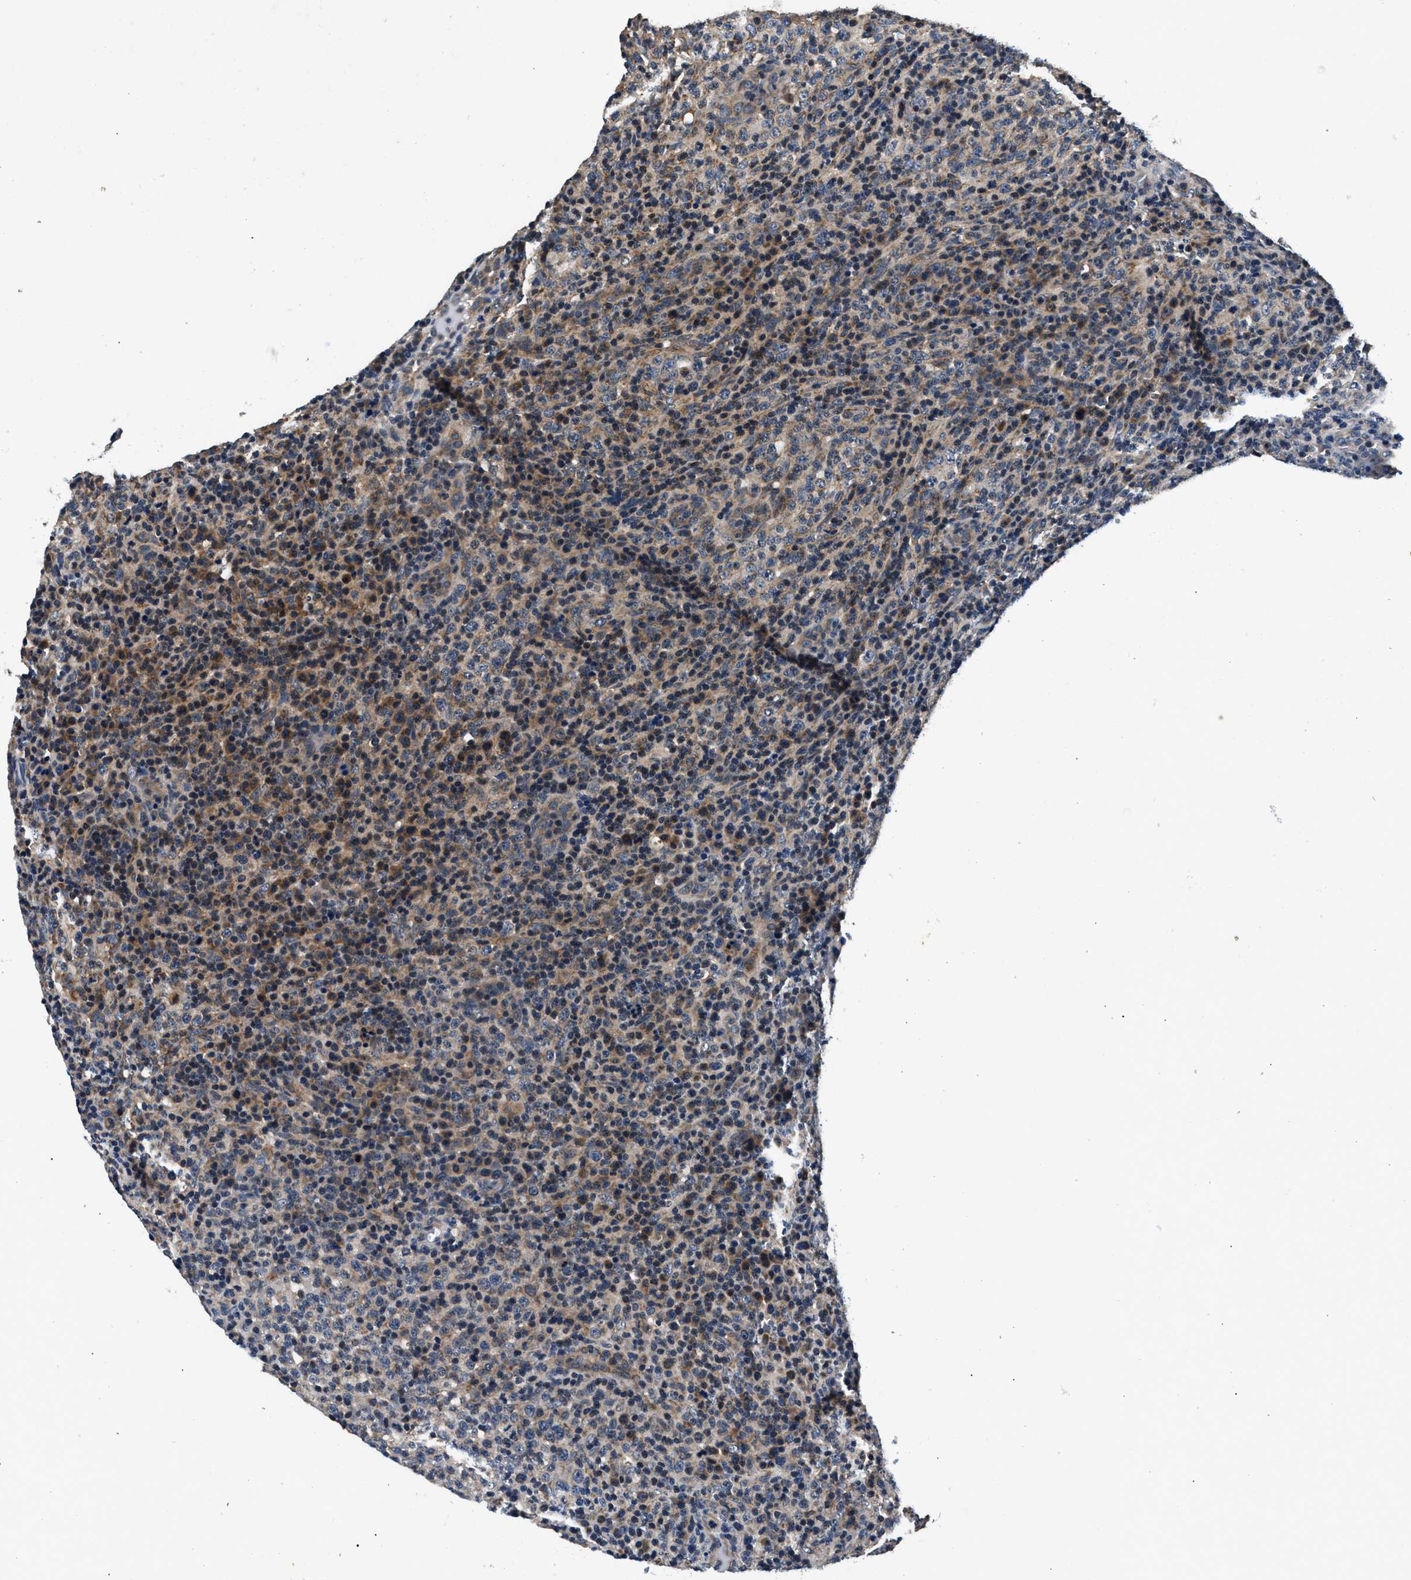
{"staining": {"intensity": "moderate", "quantity": "25%-75%", "location": "cytoplasmic/membranous"}, "tissue": "lymphoma", "cell_type": "Tumor cells", "image_type": "cancer", "snomed": [{"axis": "morphology", "description": "Malignant lymphoma, non-Hodgkin's type, High grade"}, {"axis": "topography", "description": "Lymph node"}], "caption": "High-grade malignant lymphoma, non-Hodgkin's type tissue reveals moderate cytoplasmic/membranous expression in approximately 25%-75% of tumor cells", "gene": "IMMT", "patient": {"sex": "female", "age": 76}}